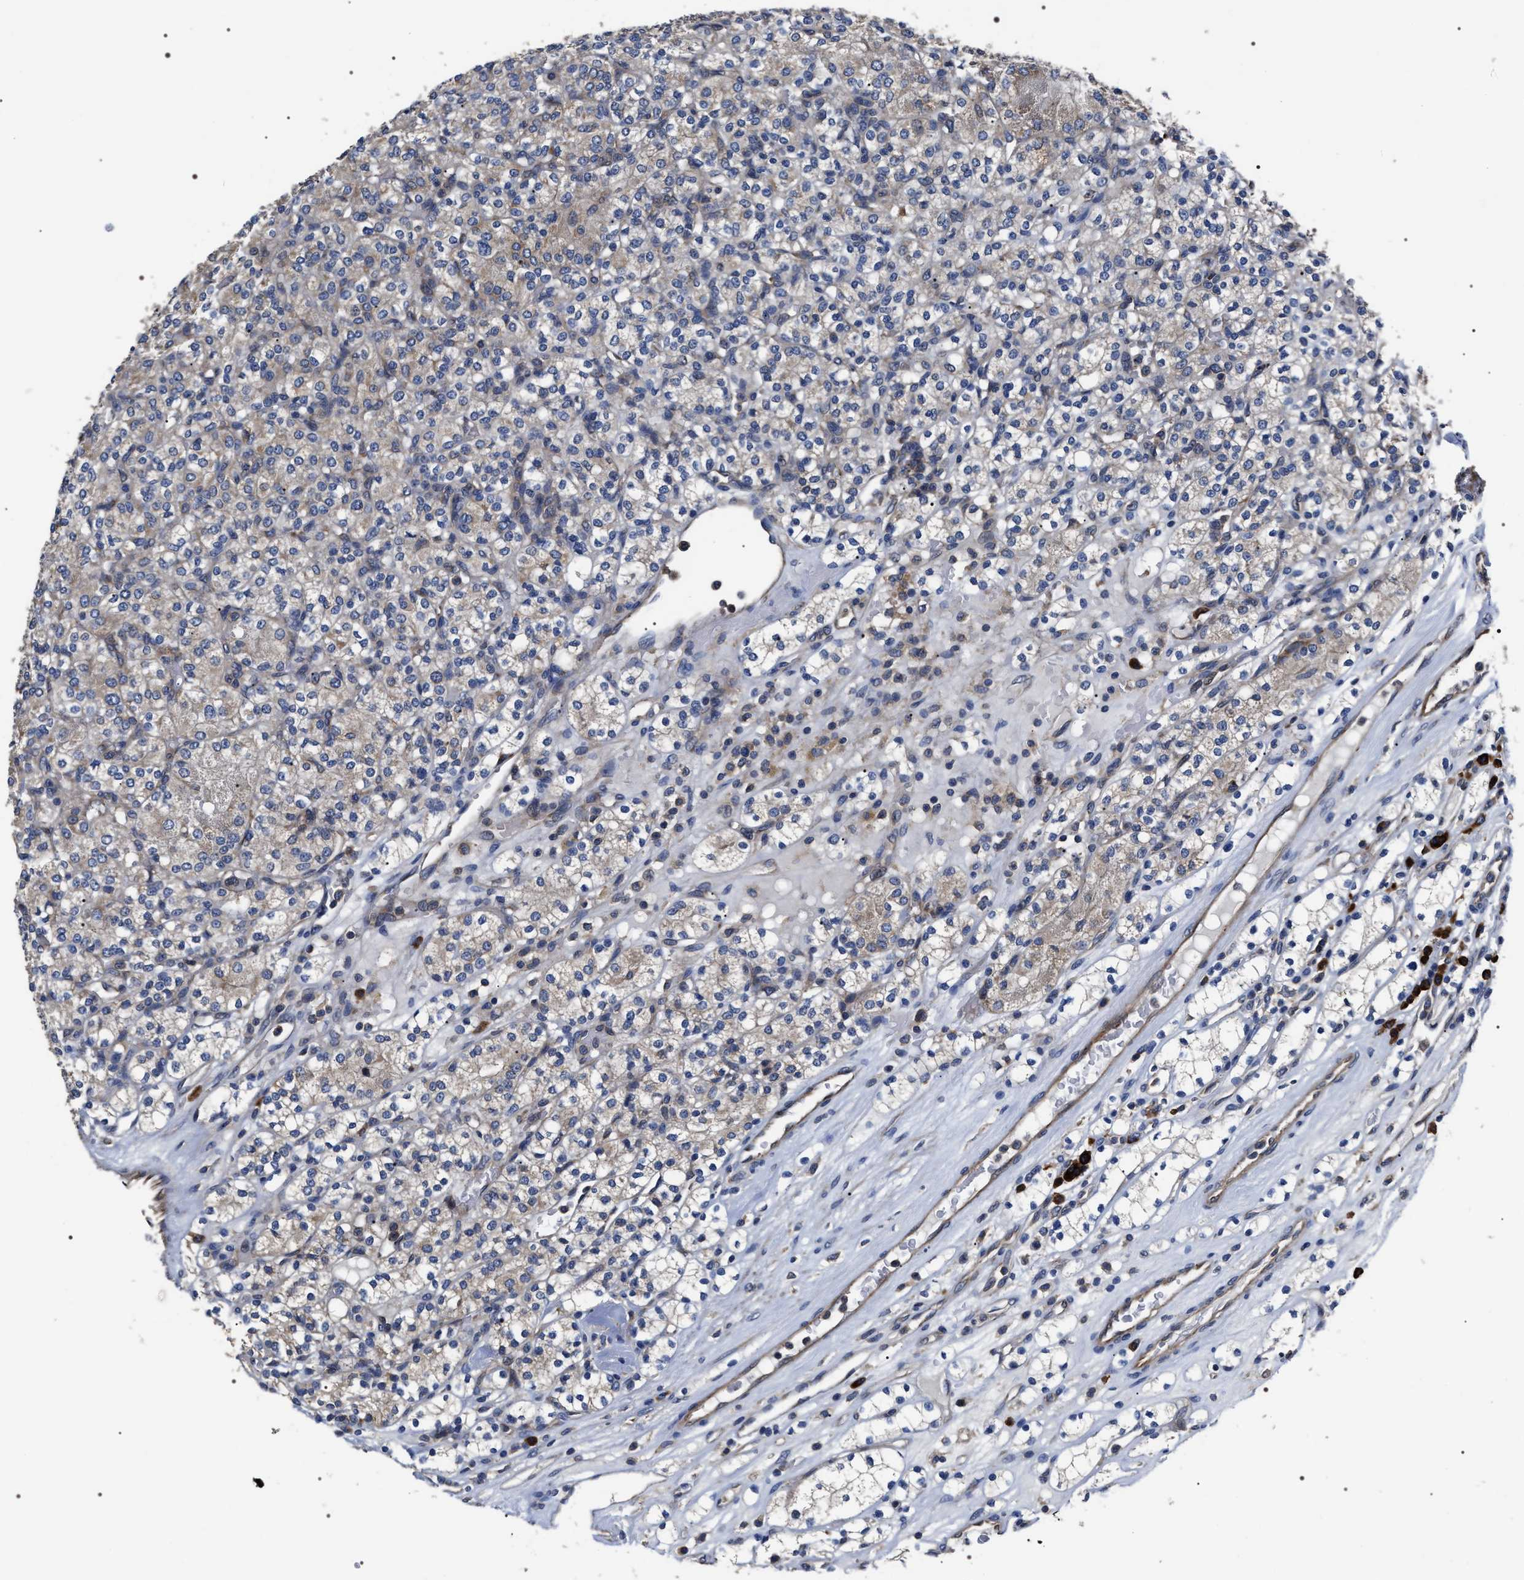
{"staining": {"intensity": "weak", "quantity": "25%-75%", "location": "cytoplasmic/membranous"}, "tissue": "renal cancer", "cell_type": "Tumor cells", "image_type": "cancer", "snomed": [{"axis": "morphology", "description": "Adenocarcinoma, NOS"}, {"axis": "topography", "description": "Kidney"}], "caption": "Immunohistochemical staining of human renal cancer demonstrates low levels of weak cytoplasmic/membranous protein expression in approximately 25%-75% of tumor cells. (IHC, brightfield microscopy, high magnification).", "gene": "MIS18A", "patient": {"sex": "male", "age": 77}}